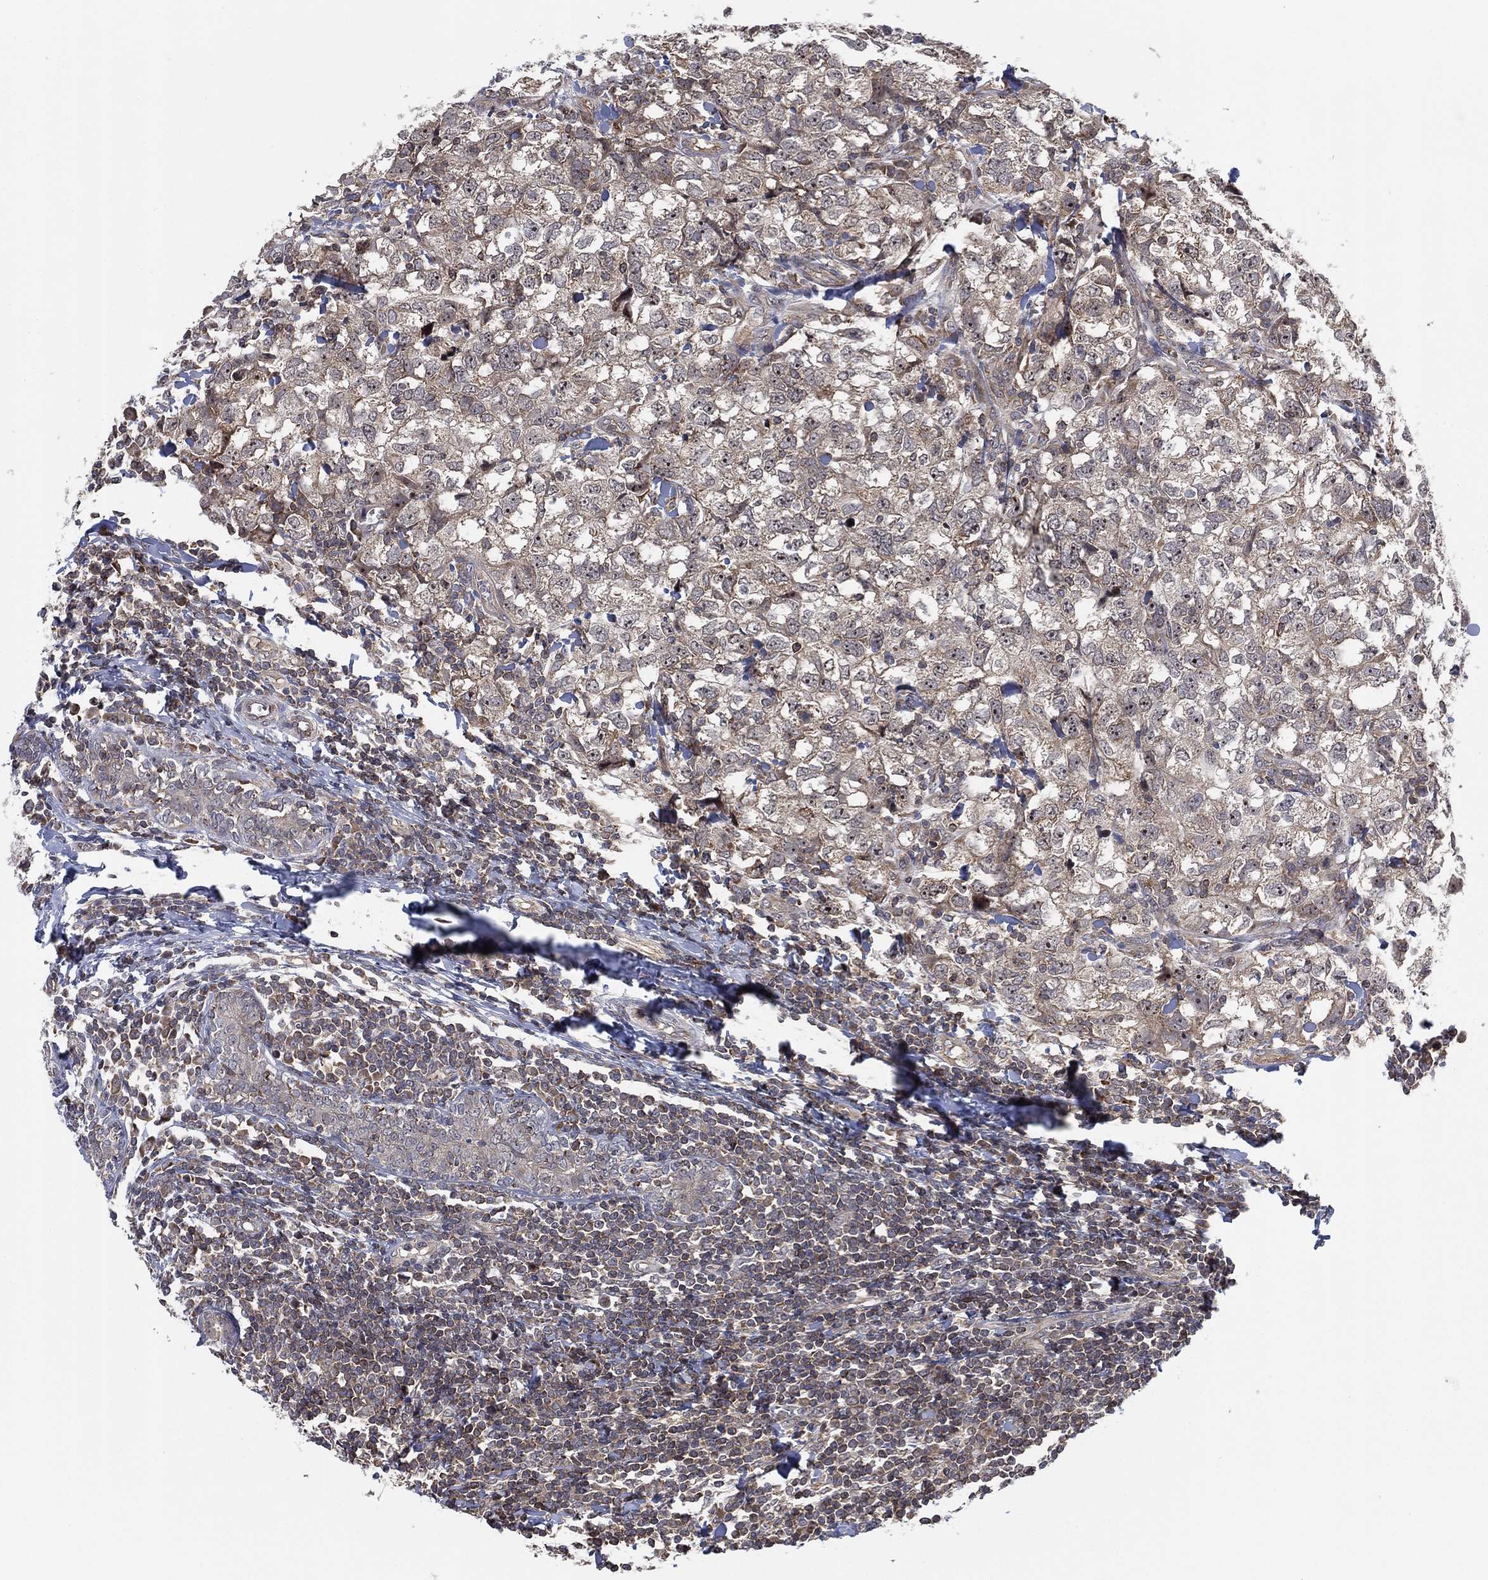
{"staining": {"intensity": "weak", "quantity": "<25%", "location": "cytoplasmic/membranous"}, "tissue": "breast cancer", "cell_type": "Tumor cells", "image_type": "cancer", "snomed": [{"axis": "morphology", "description": "Duct carcinoma"}, {"axis": "topography", "description": "Breast"}], "caption": "DAB (3,3'-diaminobenzidine) immunohistochemical staining of breast cancer (invasive ductal carcinoma) shows no significant staining in tumor cells.", "gene": "TMCO1", "patient": {"sex": "female", "age": 30}}